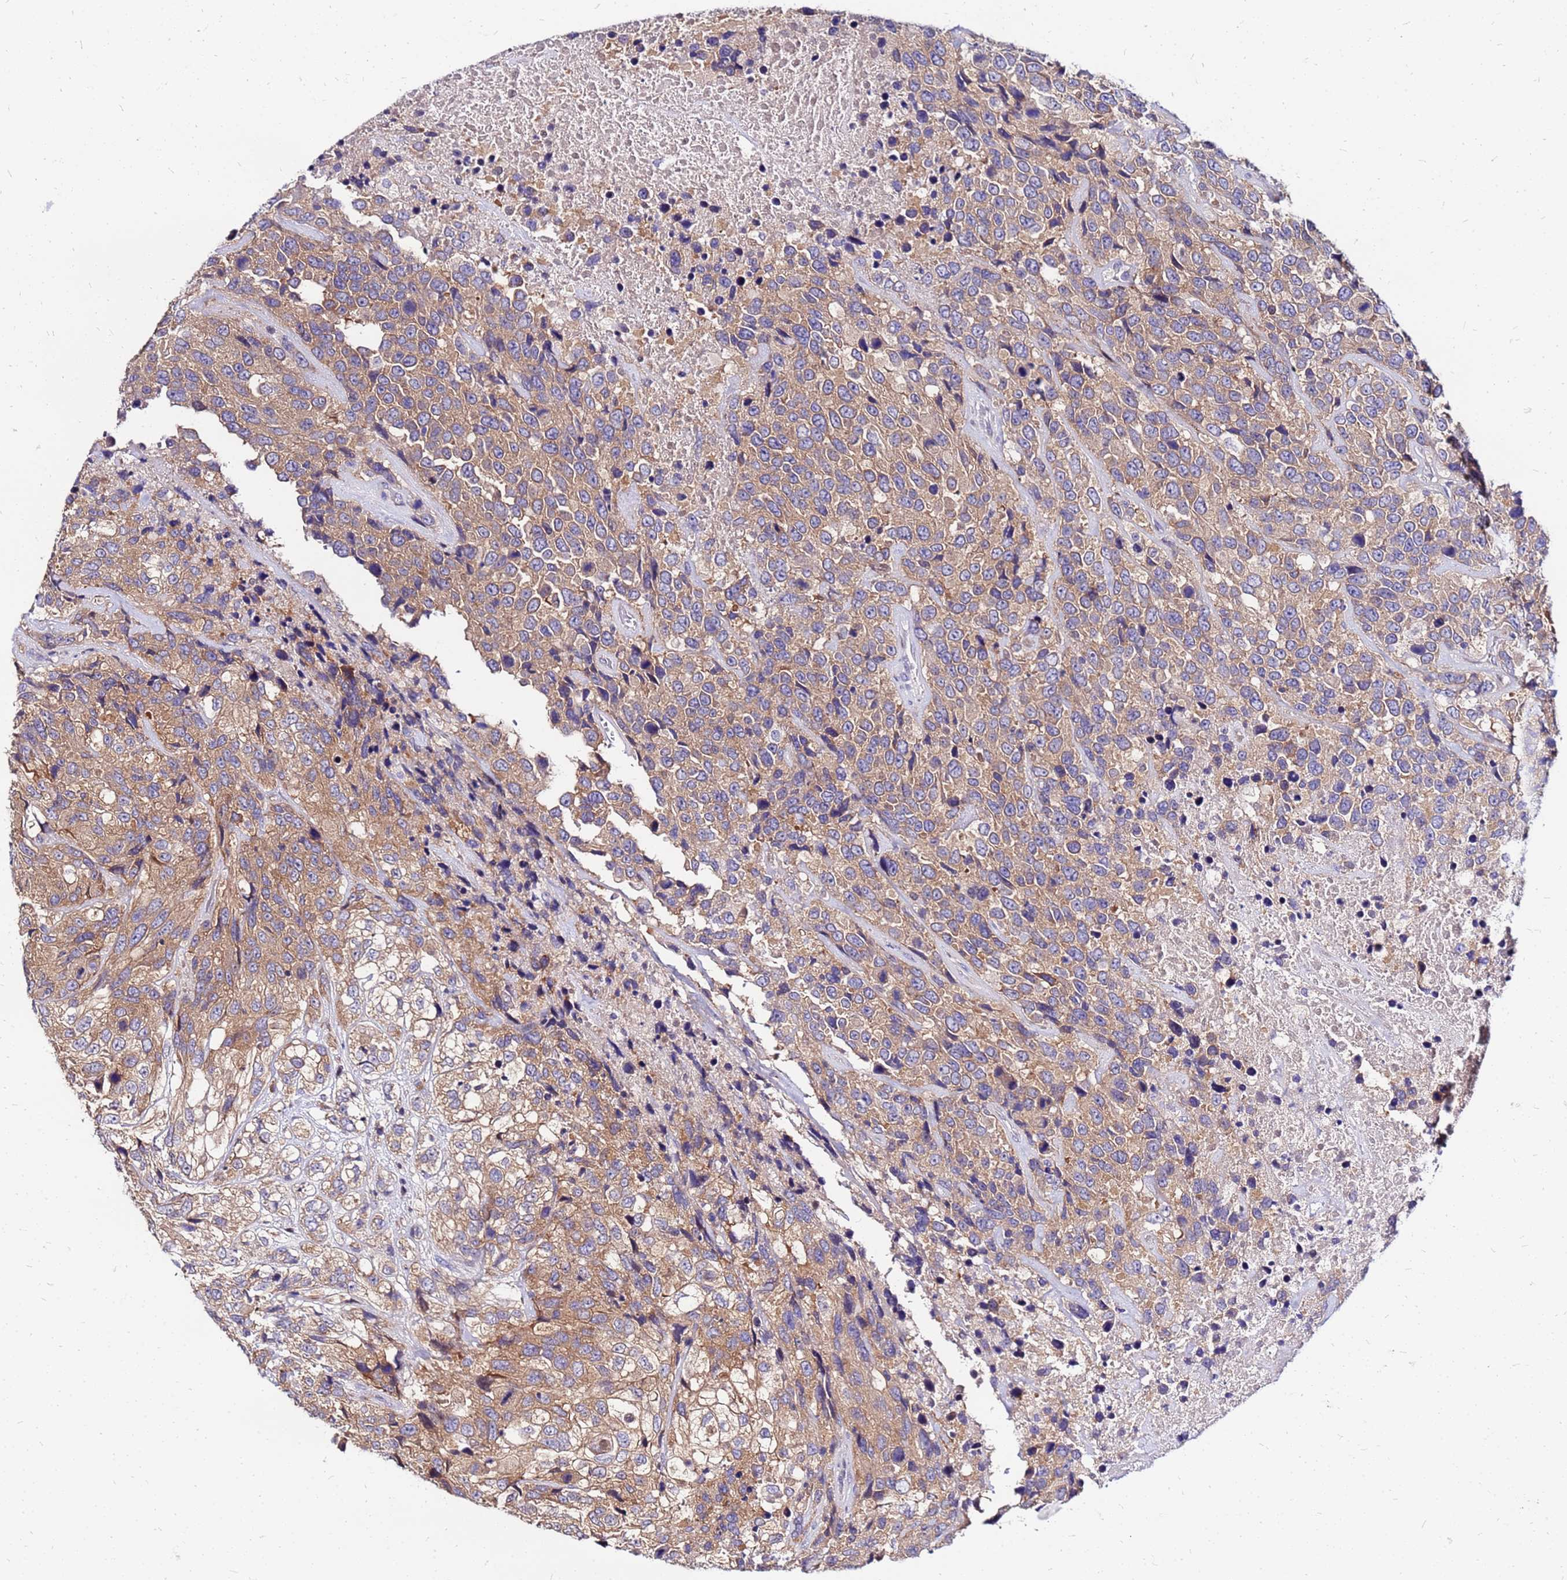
{"staining": {"intensity": "moderate", "quantity": ">75%", "location": "cytoplasmic/membranous"}, "tissue": "urothelial cancer", "cell_type": "Tumor cells", "image_type": "cancer", "snomed": [{"axis": "morphology", "description": "Urothelial carcinoma, High grade"}, {"axis": "topography", "description": "Urinary bladder"}], "caption": "DAB (3,3'-diaminobenzidine) immunohistochemical staining of human urothelial cancer reveals moderate cytoplasmic/membranous protein staining in approximately >75% of tumor cells.", "gene": "ARHGEF5", "patient": {"sex": "male", "age": 56}}